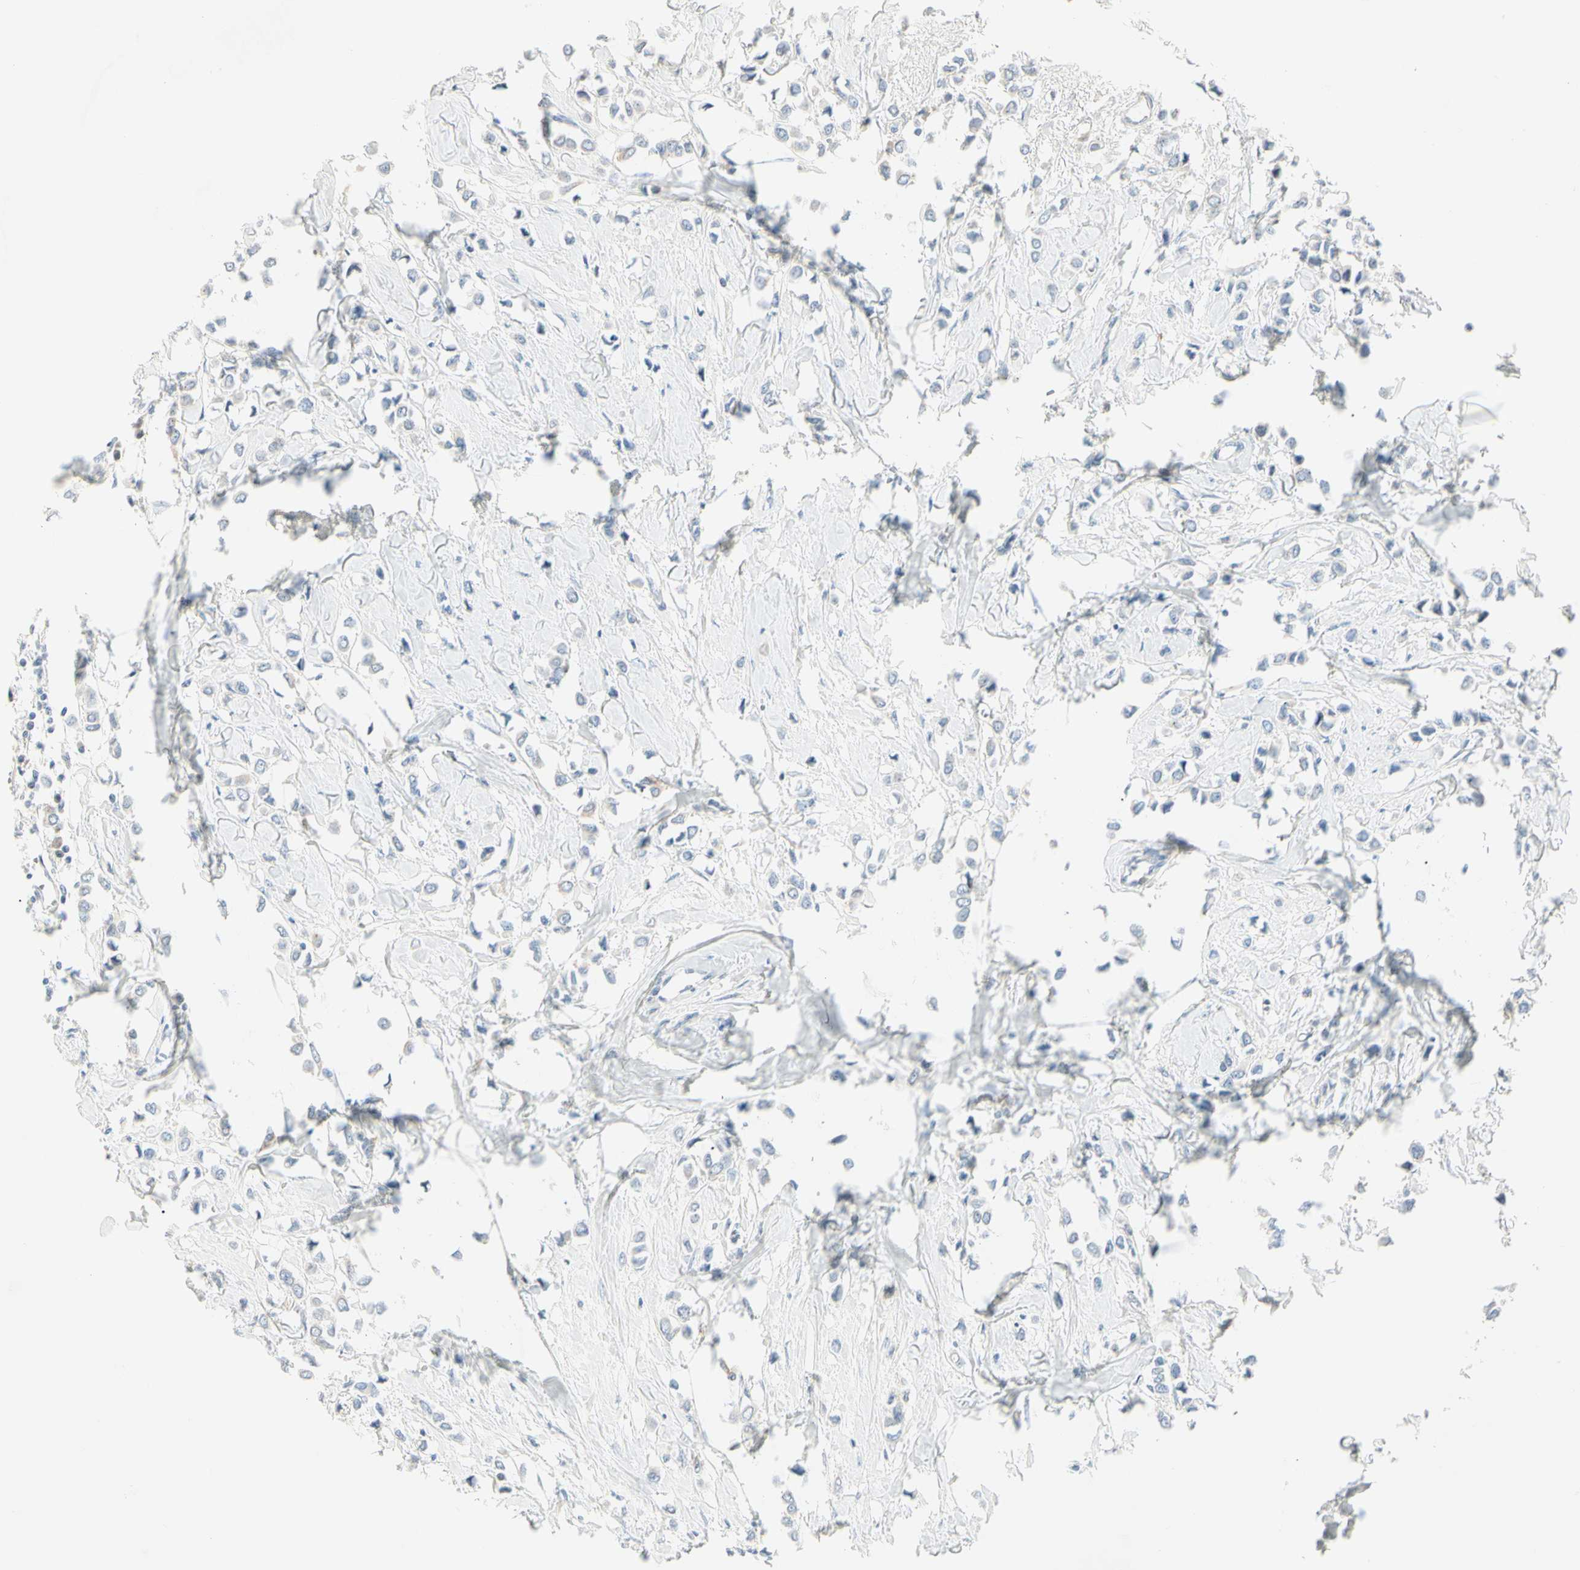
{"staining": {"intensity": "negative", "quantity": "none", "location": "none"}, "tissue": "breast cancer", "cell_type": "Tumor cells", "image_type": "cancer", "snomed": [{"axis": "morphology", "description": "Lobular carcinoma"}, {"axis": "topography", "description": "Breast"}], "caption": "IHC of breast cancer (lobular carcinoma) reveals no staining in tumor cells.", "gene": "ALDH18A1", "patient": {"sex": "female", "age": 51}}